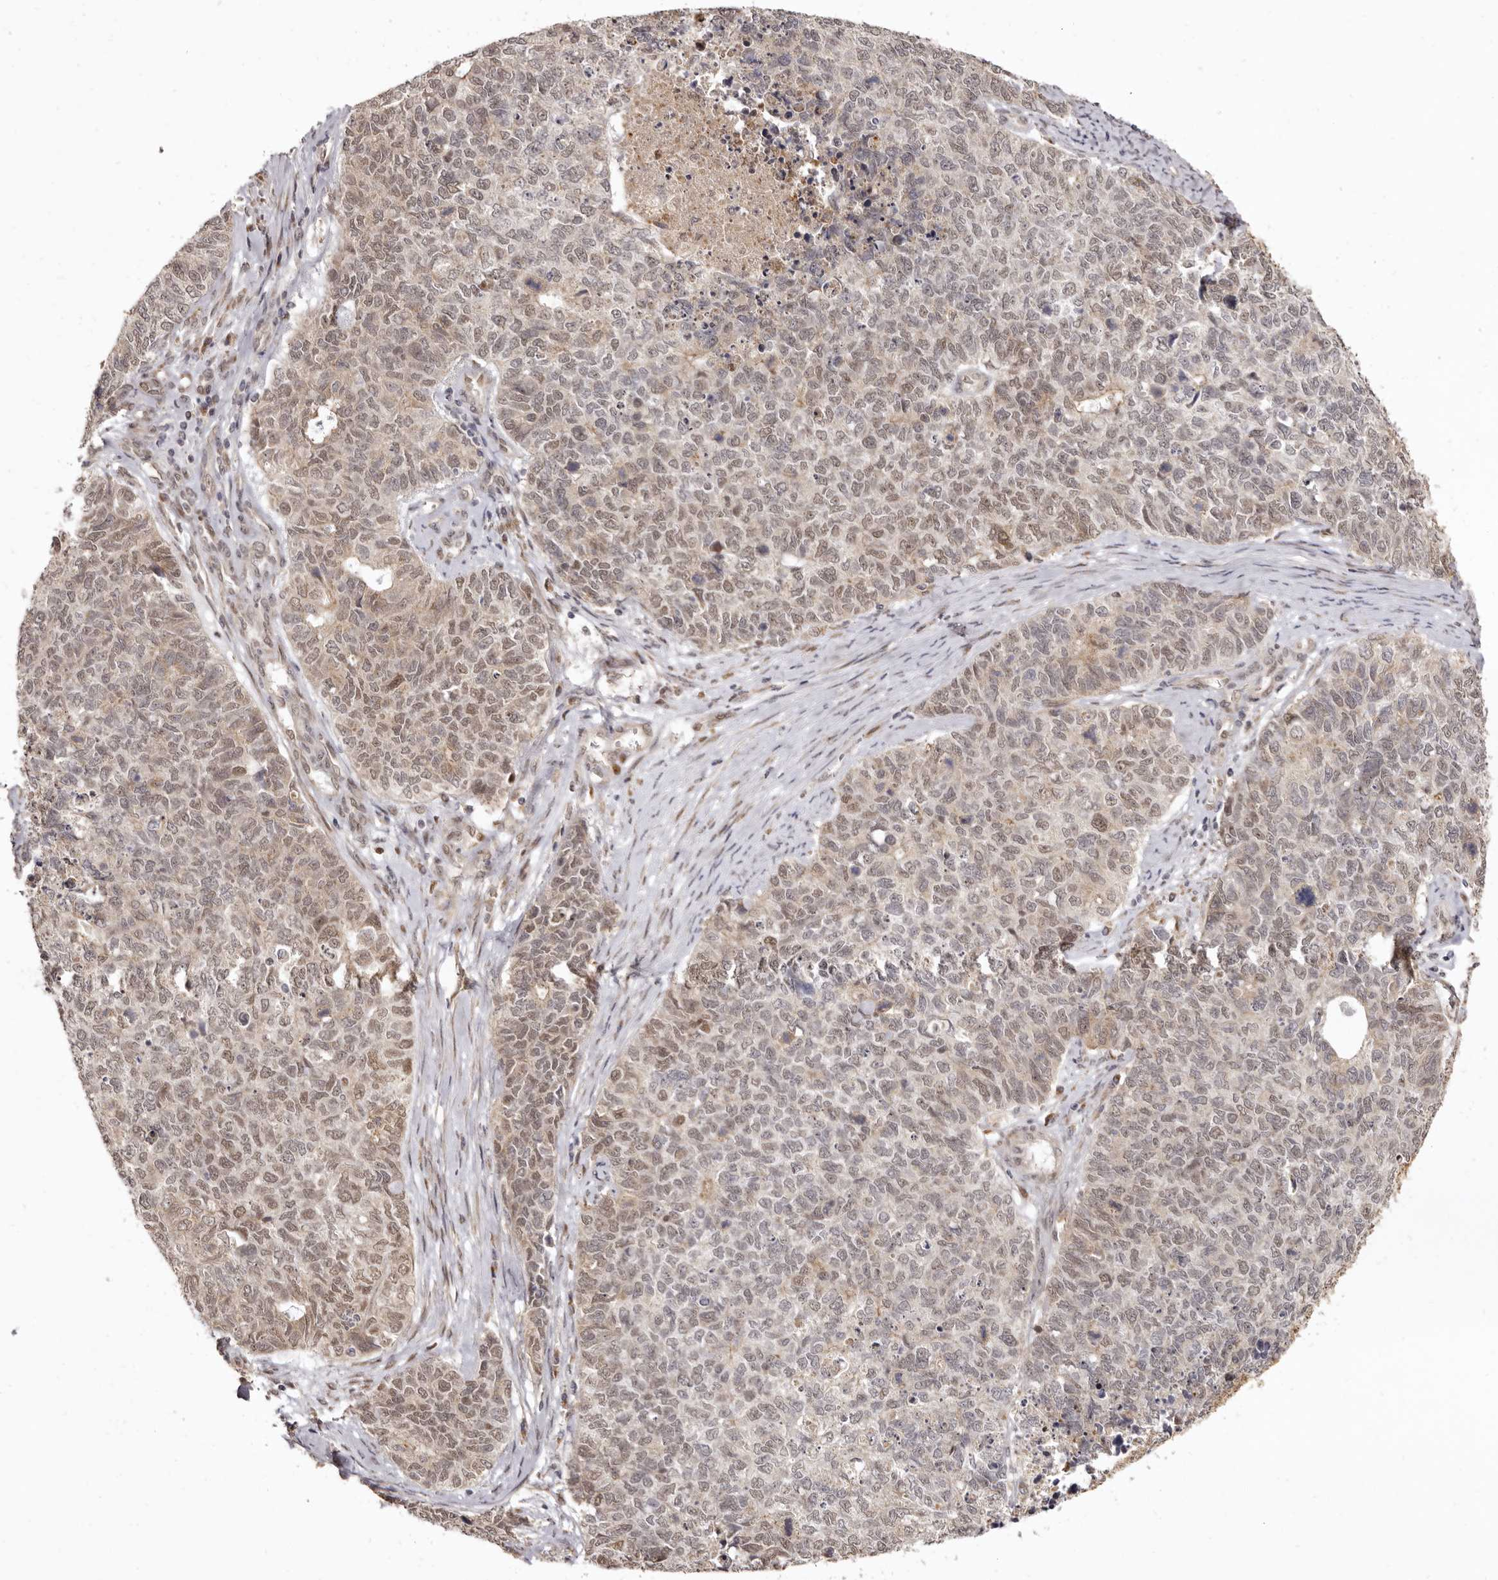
{"staining": {"intensity": "weak", "quantity": ">75%", "location": "cytoplasmic/membranous,nuclear"}, "tissue": "cervical cancer", "cell_type": "Tumor cells", "image_type": "cancer", "snomed": [{"axis": "morphology", "description": "Squamous cell carcinoma, NOS"}, {"axis": "topography", "description": "Cervix"}], "caption": "Protein staining displays weak cytoplasmic/membranous and nuclear positivity in about >75% of tumor cells in cervical cancer. Using DAB (brown) and hematoxylin (blue) stains, captured at high magnification using brightfield microscopy.", "gene": "ZNF326", "patient": {"sex": "female", "age": 63}}